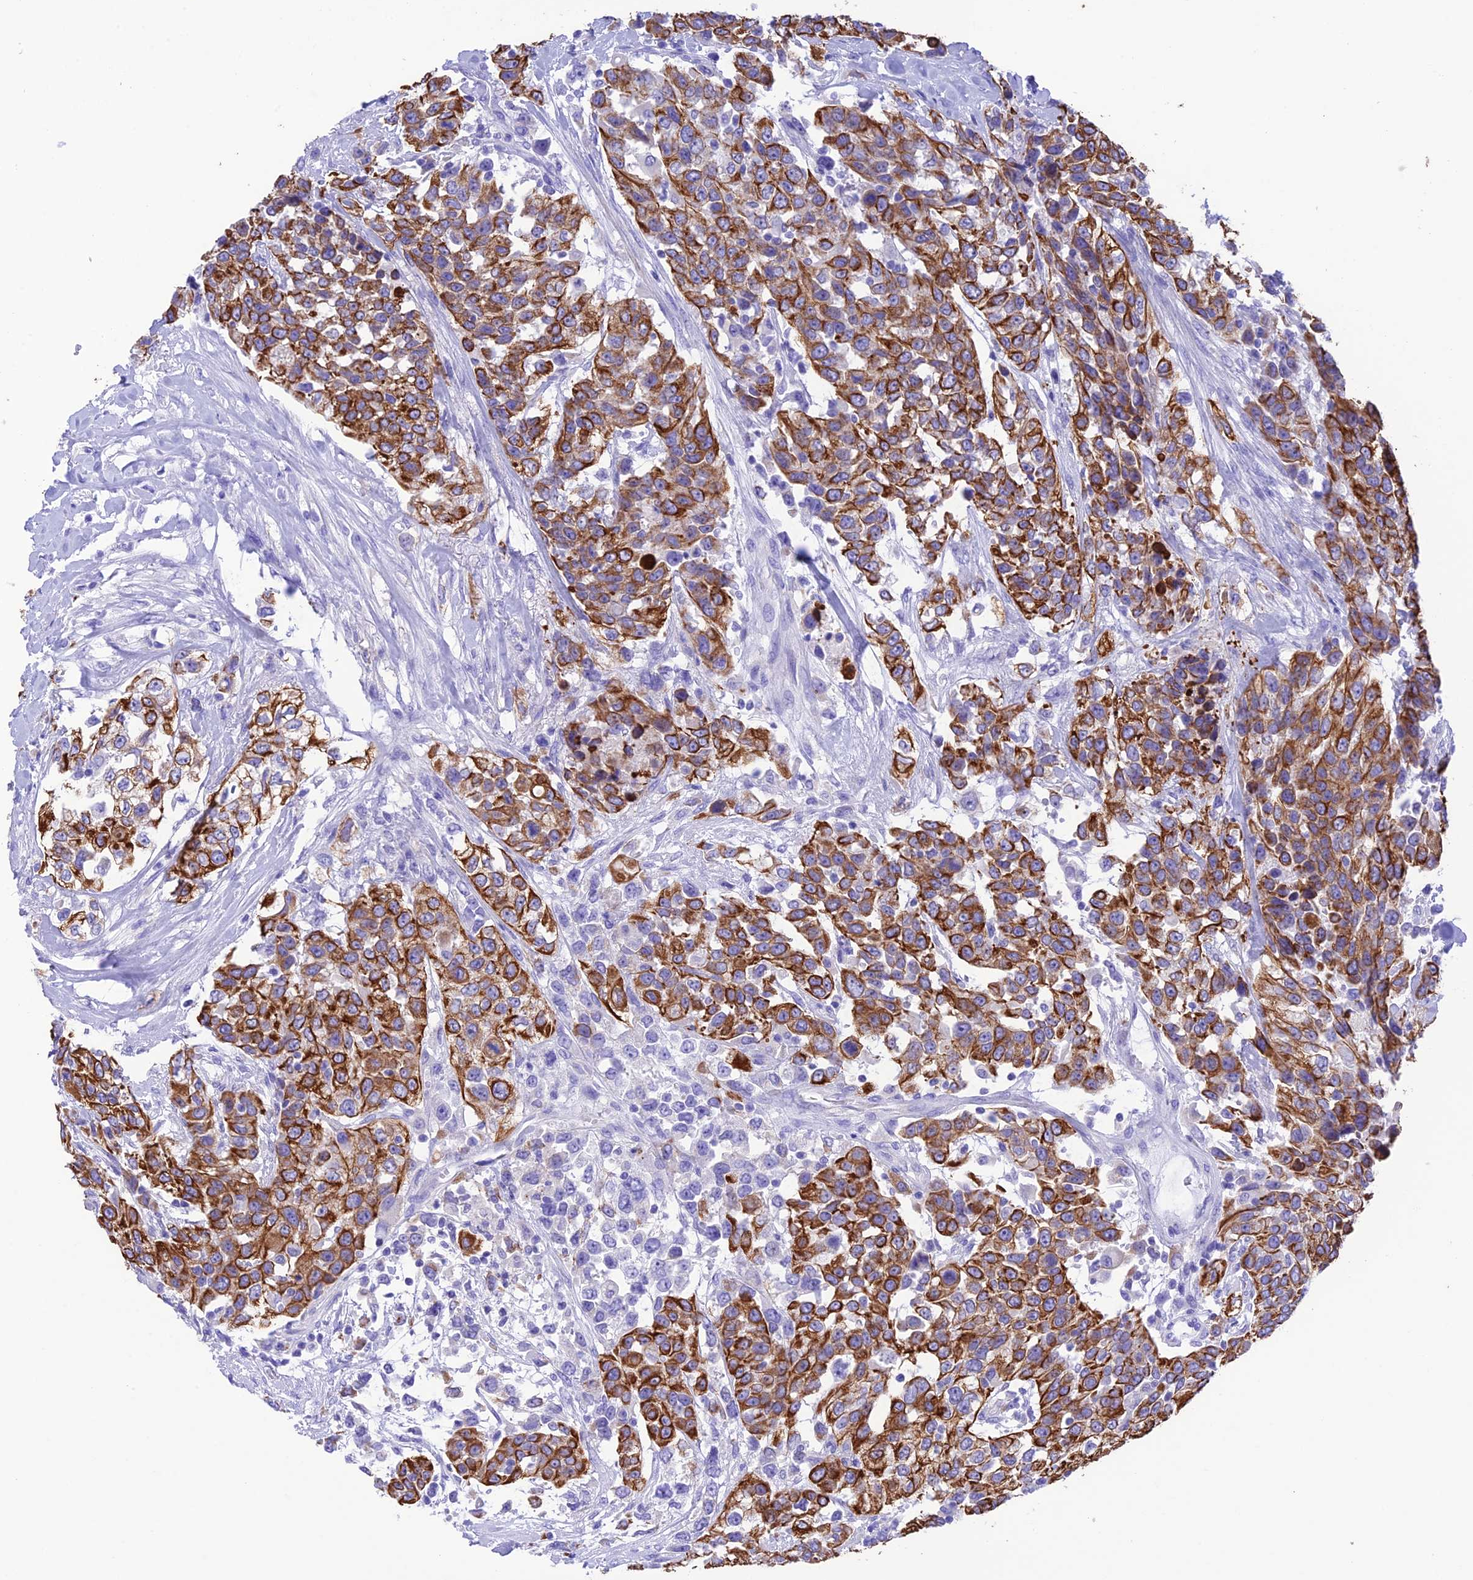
{"staining": {"intensity": "strong", "quantity": ">75%", "location": "cytoplasmic/membranous"}, "tissue": "urothelial cancer", "cell_type": "Tumor cells", "image_type": "cancer", "snomed": [{"axis": "morphology", "description": "Urothelial carcinoma, High grade"}, {"axis": "topography", "description": "Urinary bladder"}], "caption": "The immunohistochemical stain shows strong cytoplasmic/membranous expression in tumor cells of urothelial cancer tissue.", "gene": "VPS52", "patient": {"sex": "female", "age": 80}}